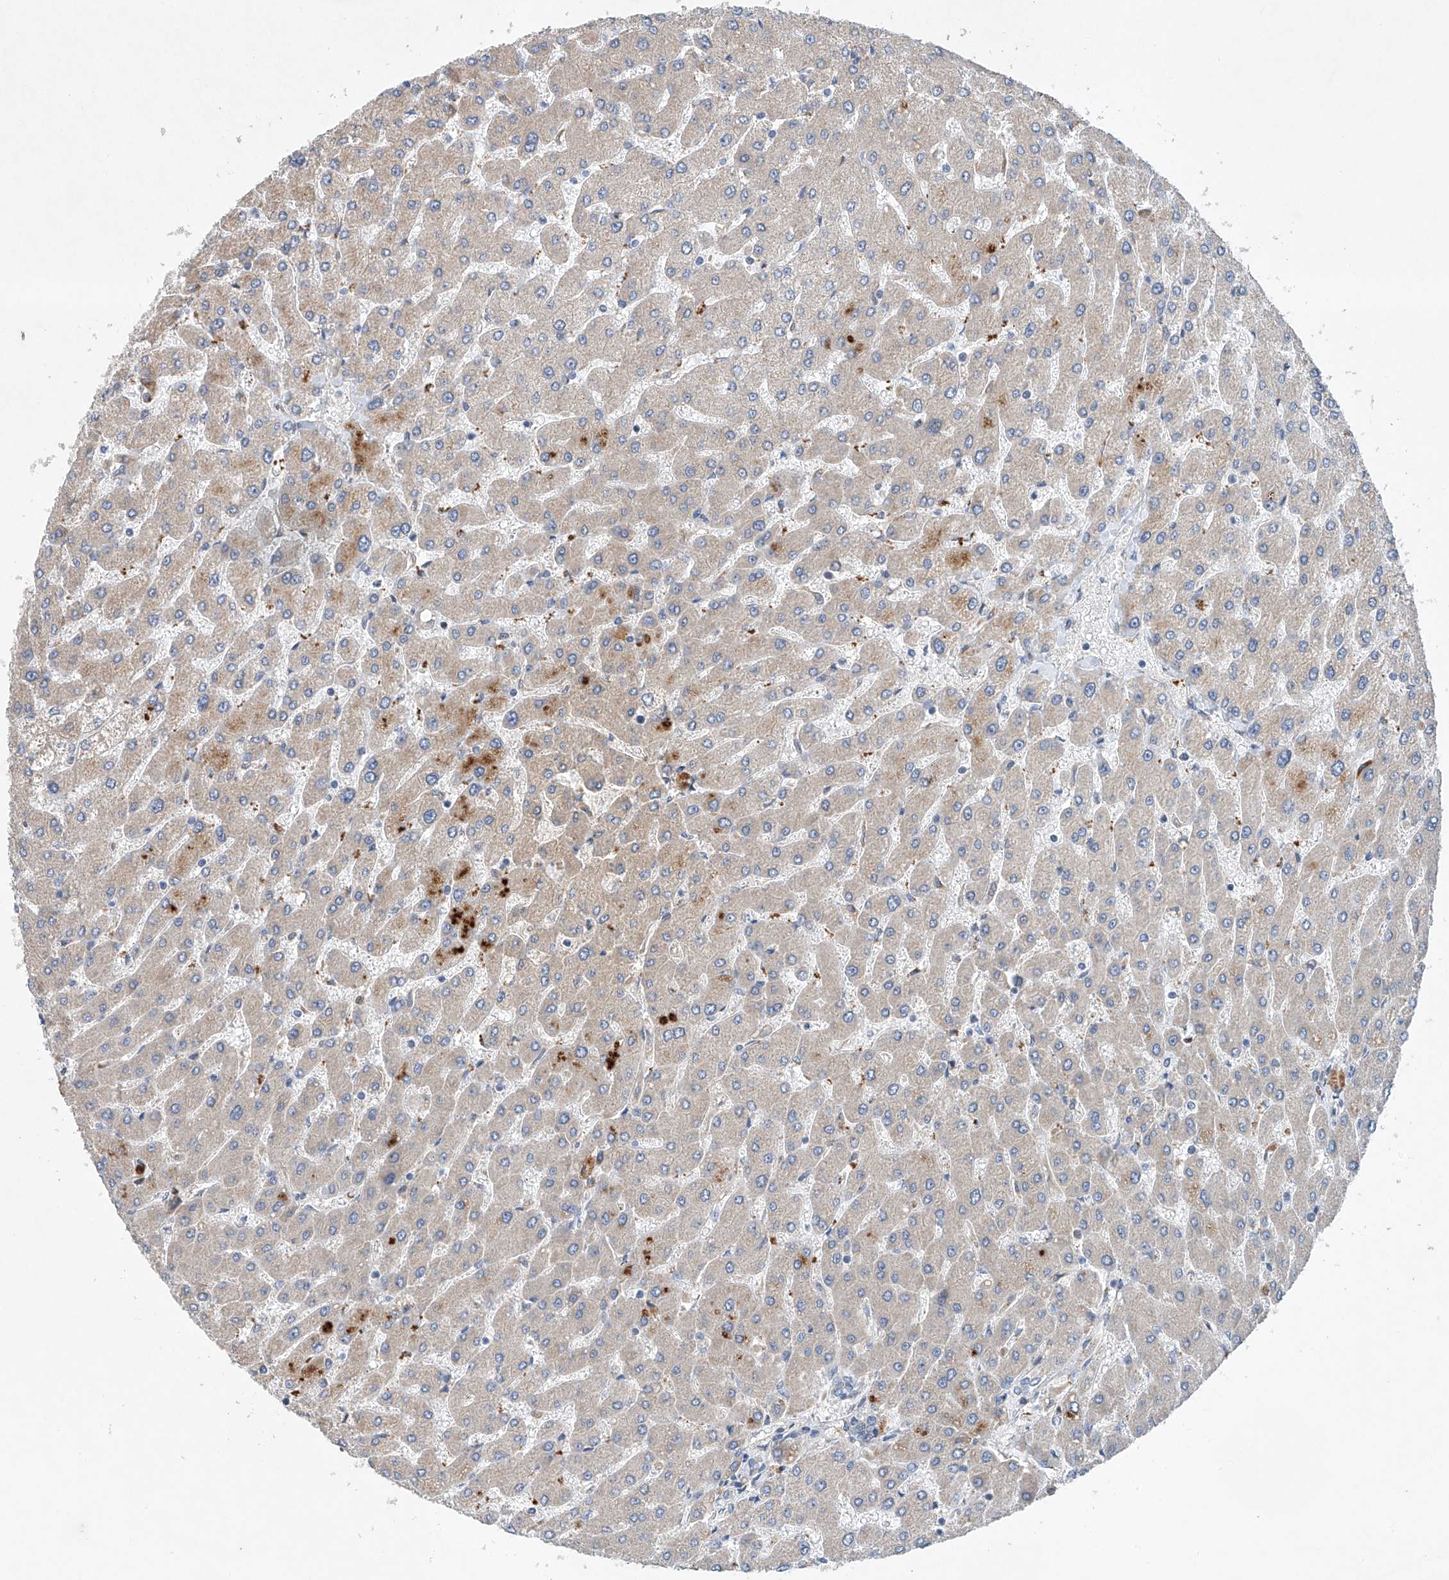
{"staining": {"intensity": "negative", "quantity": "none", "location": "none"}, "tissue": "liver", "cell_type": "Cholangiocytes", "image_type": "normal", "snomed": [{"axis": "morphology", "description": "Normal tissue, NOS"}, {"axis": "topography", "description": "Liver"}], "caption": "Unremarkable liver was stained to show a protein in brown. There is no significant staining in cholangiocytes.", "gene": "CEP85L", "patient": {"sex": "male", "age": 55}}